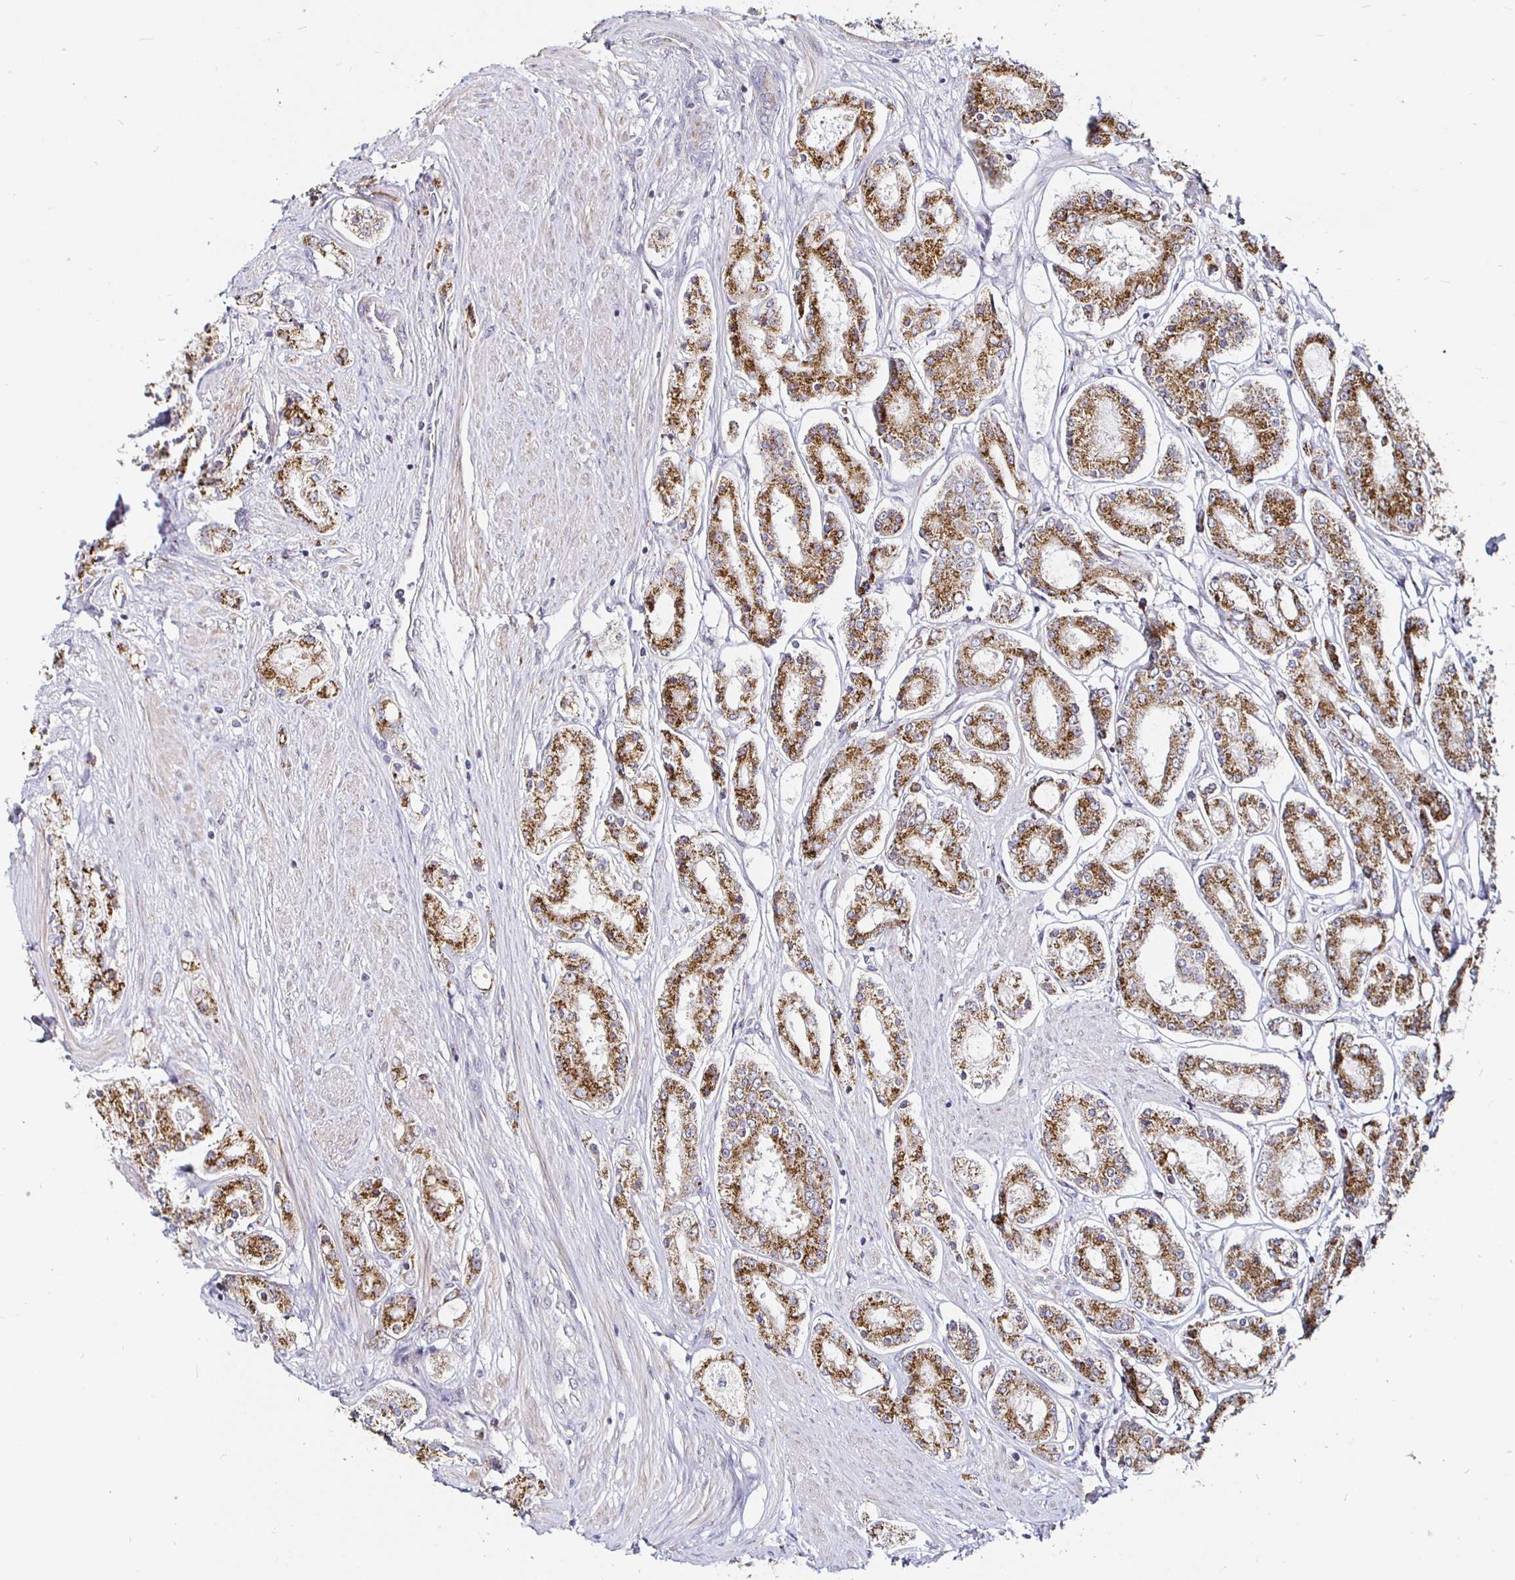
{"staining": {"intensity": "moderate", "quantity": ">75%", "location": "cytoplasmic/membranous"}, "tissue": "prostate cancer", "cell_type": "Tumor cells", "image_type": "cancer", "snomed": [{"axis": "morphology", "description": "Adenocarcinoma, High grade"}, {"axis": "topography", "description": "Prostate"}], "caption": "Immunohistochemical staining of human prostate adenocarcinoma (high-grade) reveals medium levels of moderate cytoplasmic/membranous staining in approximately >75% of tumor cells. (DAB IHC, brown staining for protein, blue staining for nuclei).", "gene": "ATG3", "patient": {"sex": "male", "age": 66}}